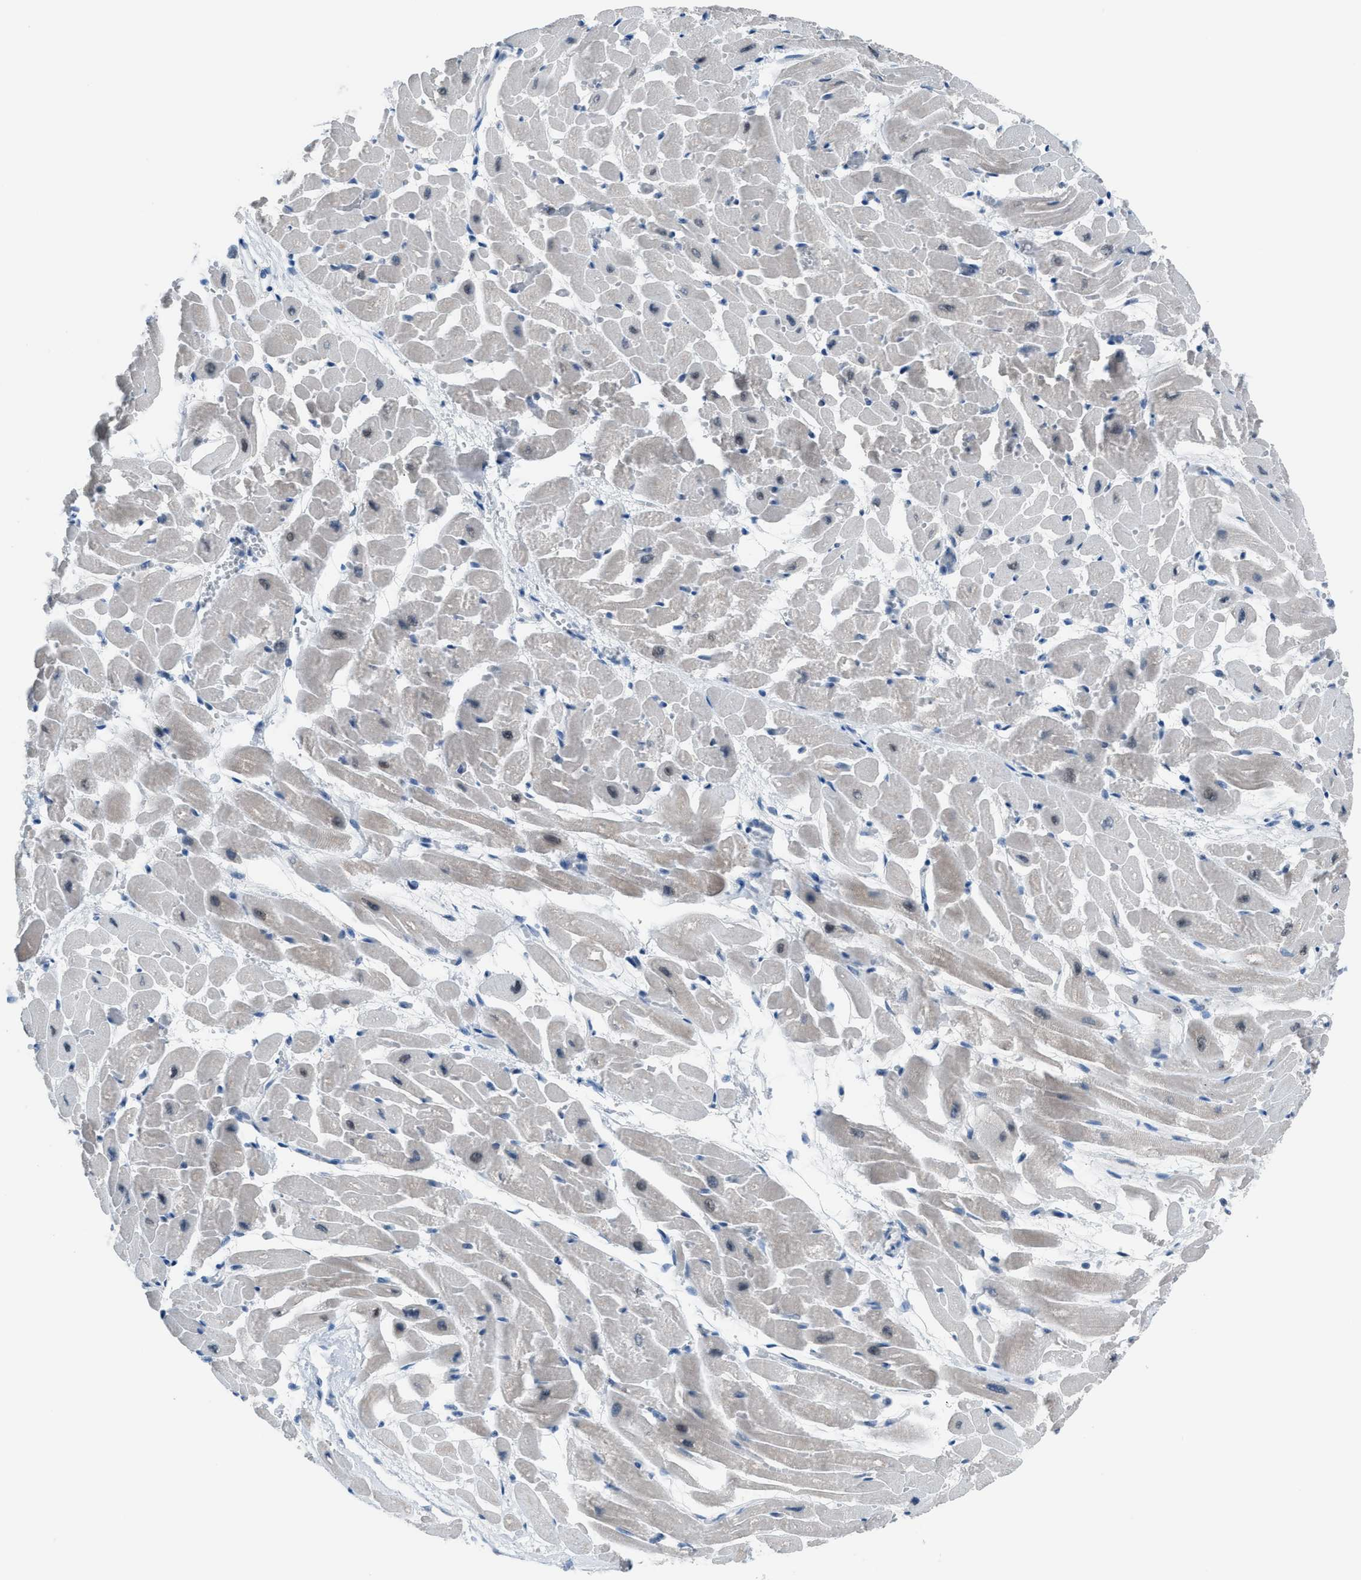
{"staining": {"intensity": "weak", "quantity": "<25%", "location": "cytoplasmic/membranous"}, "tissue": "heart muscle", "cell_type": "Cardiomyocytes", "image_type": "normal", "snomed": [{"axis": "morphology", "description": "Normal tissue, NOS"}, {"axis": "topography", "description": "Heart"}], "caption": "Immunohistochemistry (IHC) of unremarkable human heart muscle exhibits no expression in cardiomyocytes.", "gene": "ANAPC11", "patient": {"sex": "male", "age": 45}}